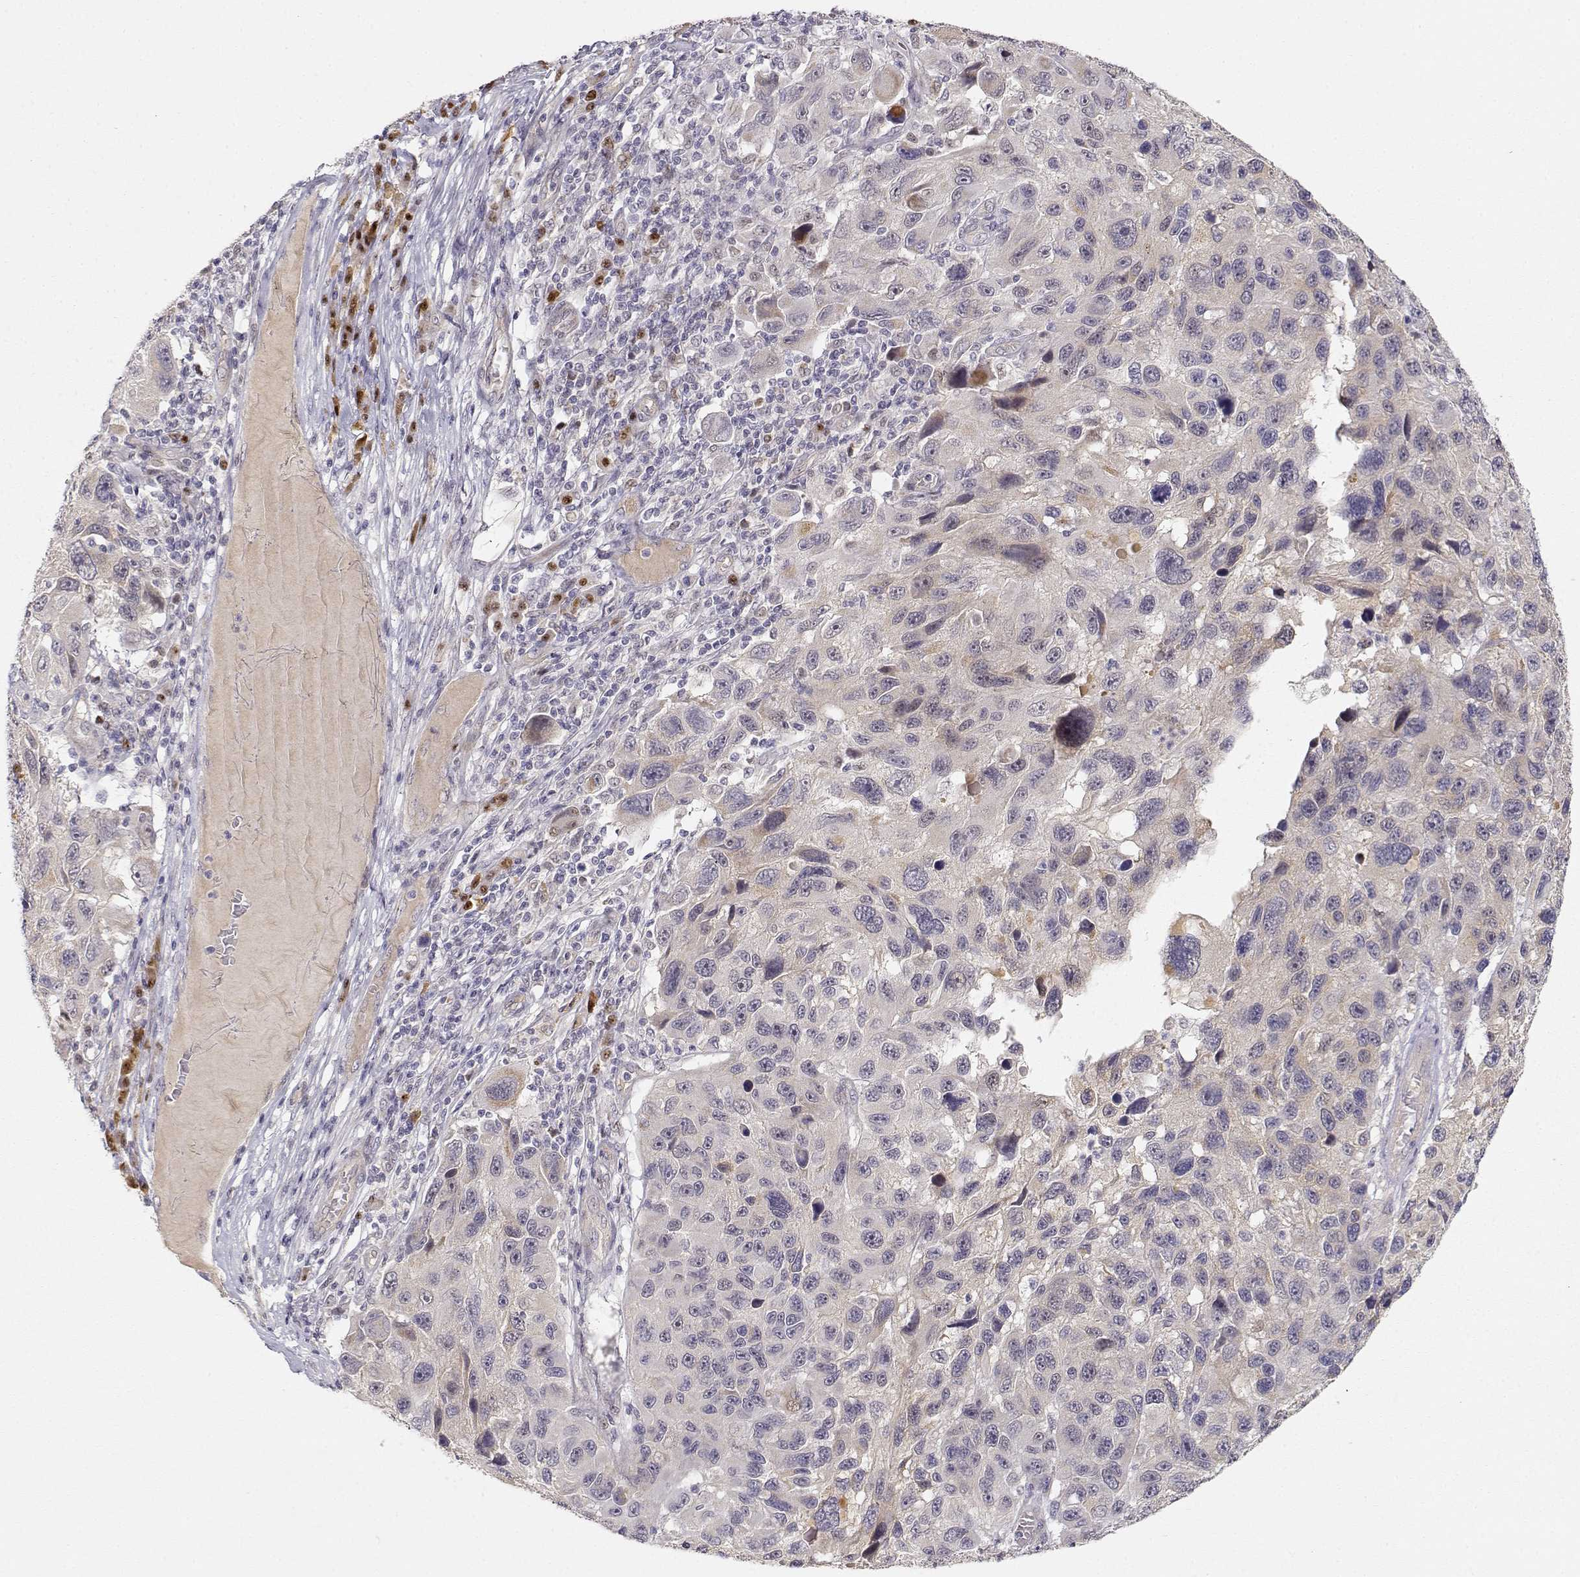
{"staining": {"intensity": "weak", "quantity": "25%-75%", "location": "cytoplasmic/membranous"}, "tissue": "melanoma", "cell_type": "Tumor cells", "image_type": "cancer", "snomed": [{"axis": "morphology", "description": "Malignant melanoma, NOS"}, {"axis": "topography", "description": "Skin"}], "caption": "IHC histopathology image of melanoma stained for a protein (brown), which exhibits low levels of weak cytoplasmic/membranous expression in approximately 25%-75% of tumor cells.", "gene": "EAF2", "patient": {"sex": "male", "age": 53}}